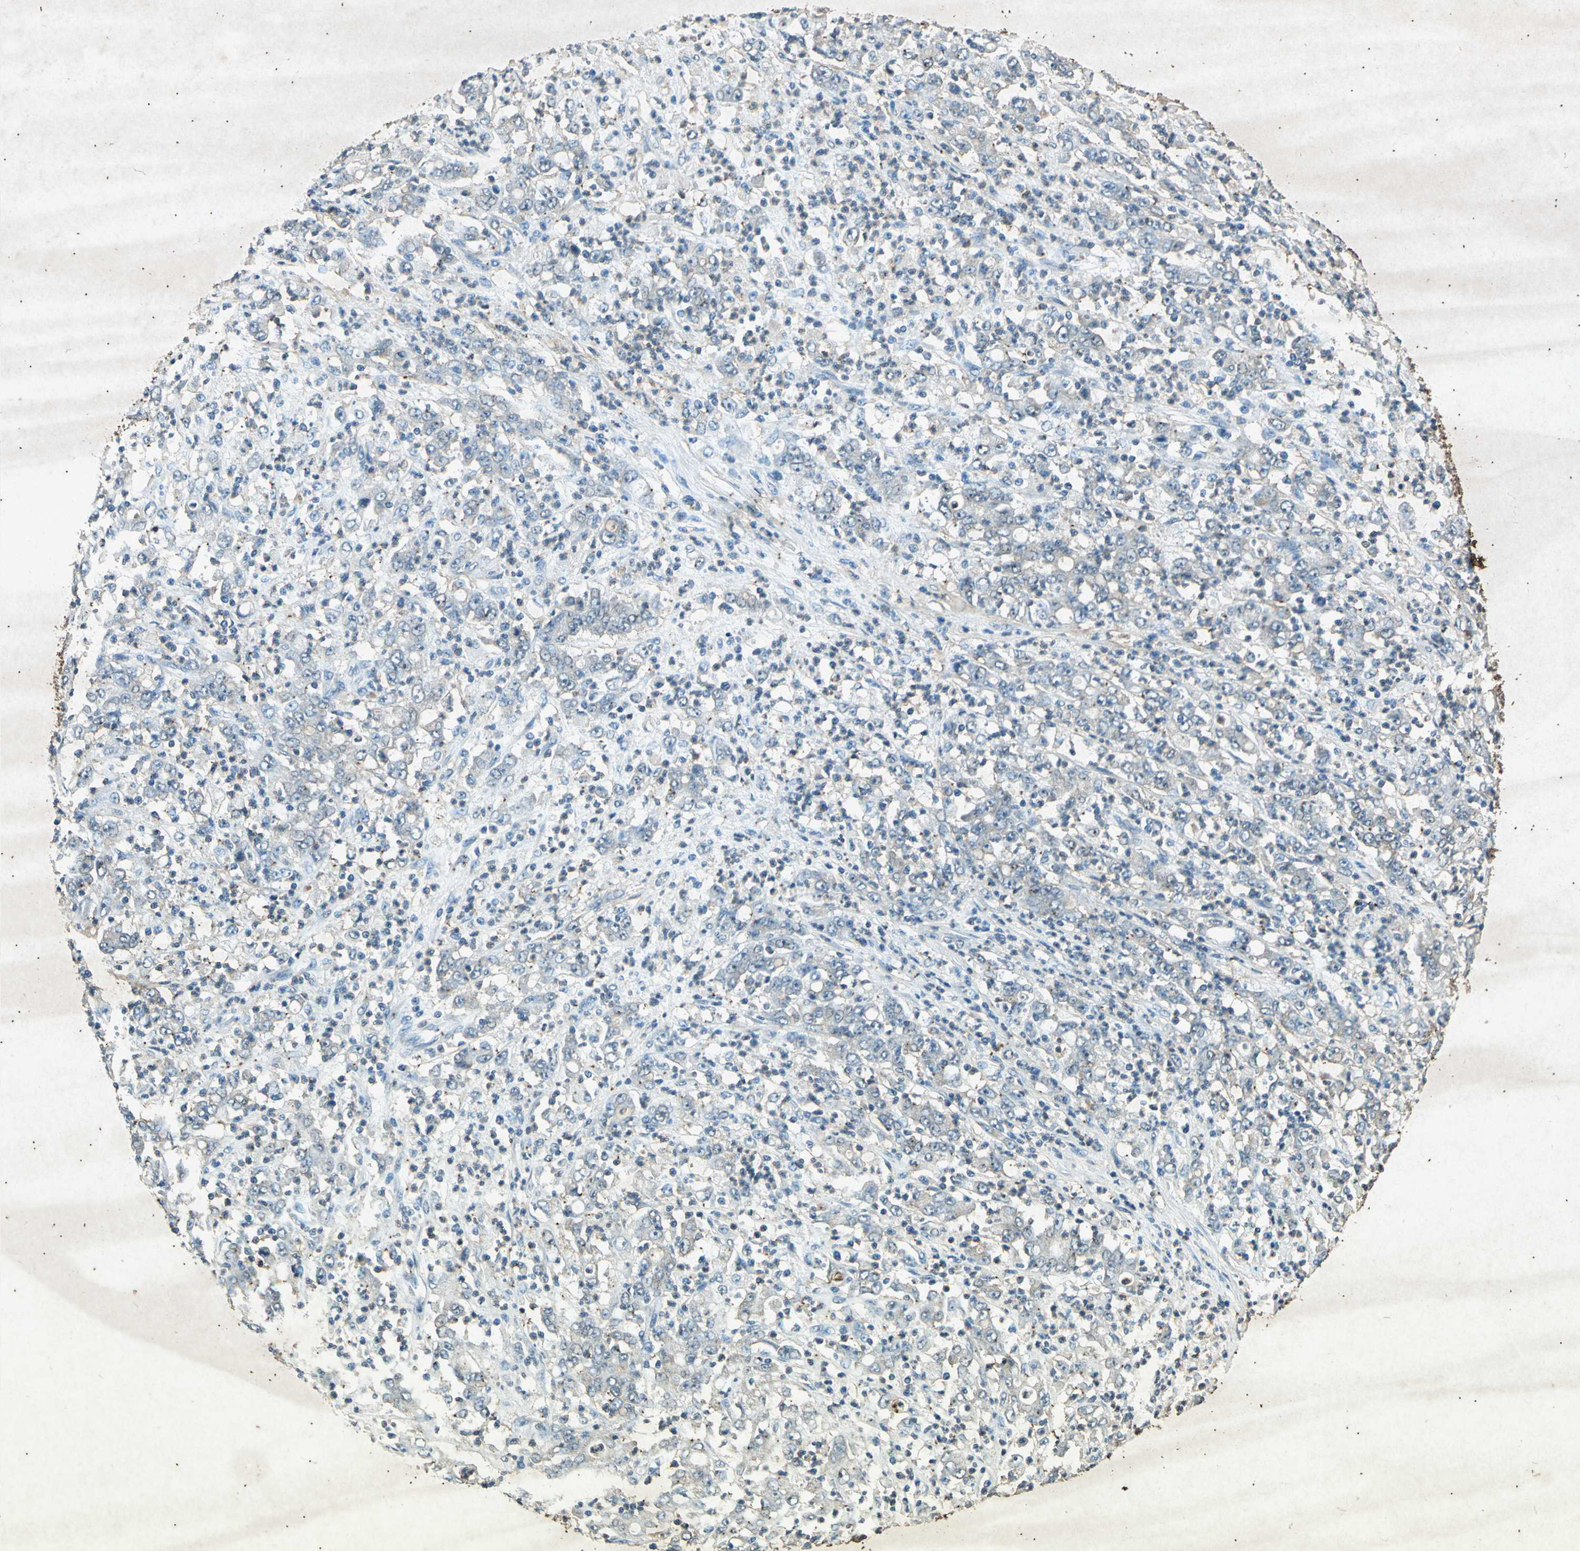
{"staining": {"intensity": "weak", "quantity": "<25%", "location": "cytoplasmic/membranous"}, "tissue": "stomach cancer", "cell_type": "Tumor cells", "image_type": "cancer", "snomed": [{"axis": "morphology", "description": "Adenocarcinoma, NOS"}, {"axis": "topography", "description": "Stomach, lower"}], "caption": "This is an immunohistochemistry histopathology image of human stomach cancer (adenocarcinoma). There is no staining in tumor cells.", "gene": "PSEN1", "patient": {"sex": "female", "age": 71}}